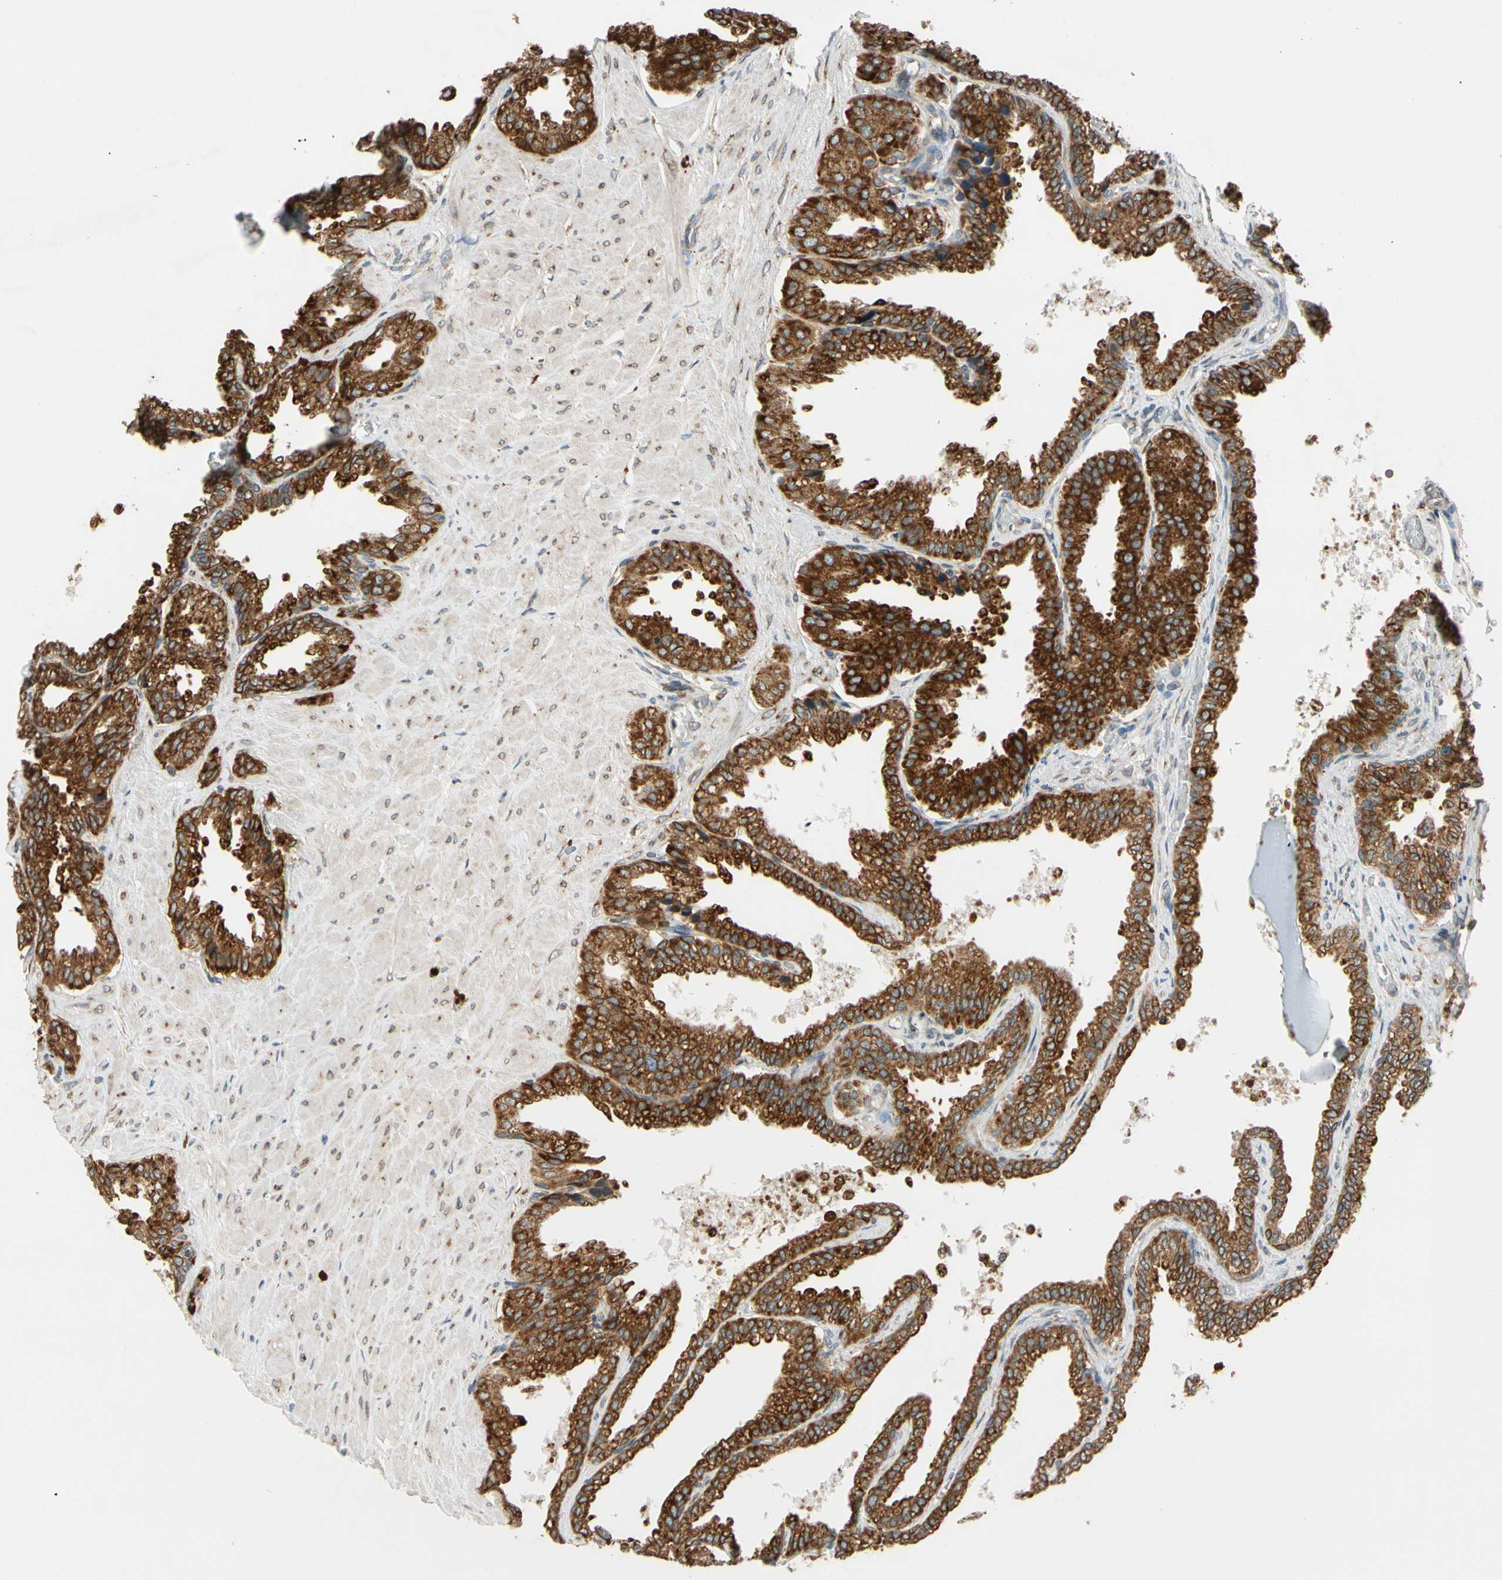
{"staining": {"intensity": "strong", "quantity": ">75%", "location": "cytoplasmic/membranous"}, "tissue": "seminal vesicle", "cell_type": "Glandular cells", "image_type": "normal", "snomed": [{"axis": "morphology", "description": "Normal tissue, NOS"}, {"axis": "topography", "description": "Seminal veicle"}], "caption": "A brown stain shows strong cytoplasmic/membranous expression of a protein in glandular cells of benign human seminal vesicle. The staining was performed using DAB (3,3'-diaminobenzidine) to visualize the protein expression in brown, while the nuclei were stained in blue with hematoxylin (Magnification: 20x).", "gene": "RPN2", "patient": {"sex": "male", "age": 46}}